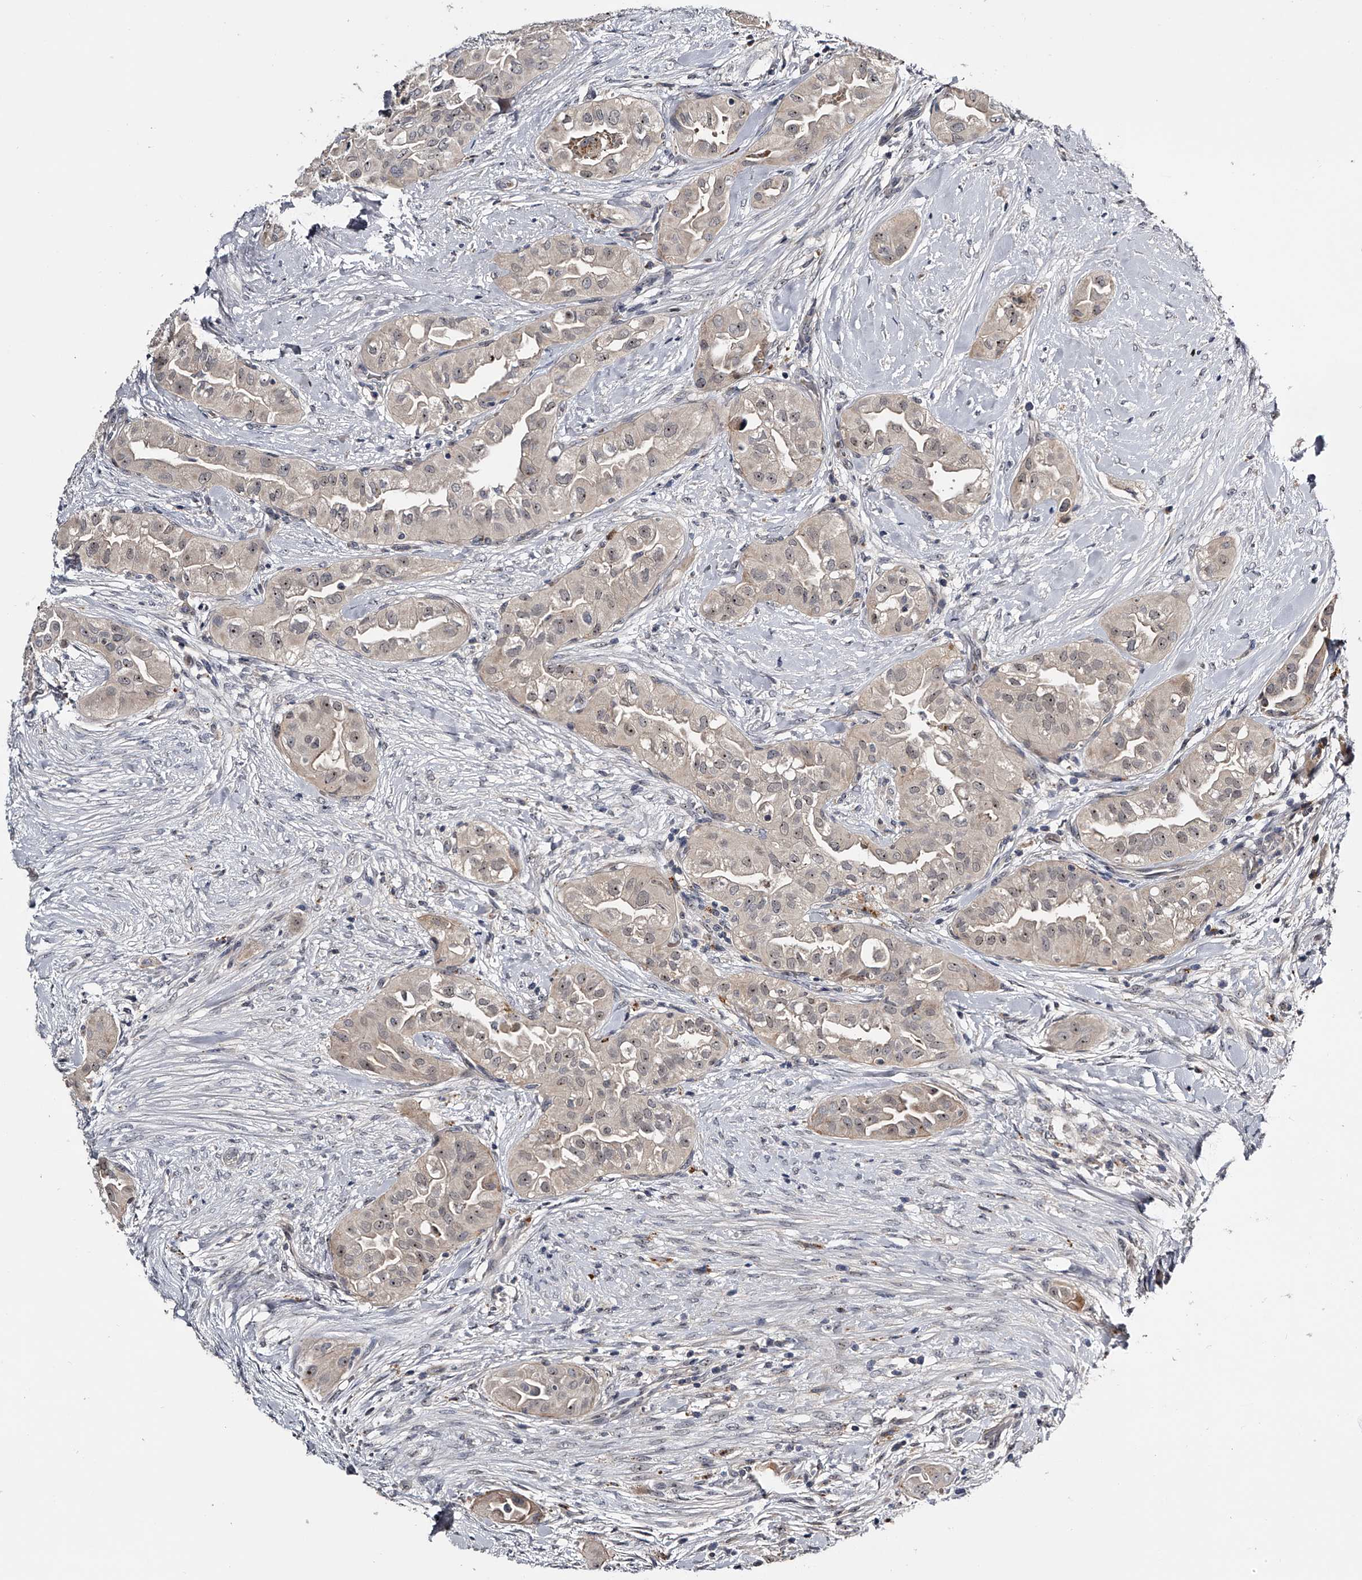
{"staining": {"intensity": "weak", "quantity": "25%-75%", "location": "nuclear"}, "tissue": "thyroid cancer", "cell_type": "Tumor cells", "image_type": "cancer", "snomed": [{"axis": "morphology", "description": "Papillary adenocarcinoma, NOS"}, {"axis": "topography", "description": "Thyroid gland"}], "caption": "The immunohistochemical stain shows weak nuclear staining in tumor cells of thyroid cancer tissue.", "gene": "MDN1", "patient": {"sex": "female", "age": 59}}